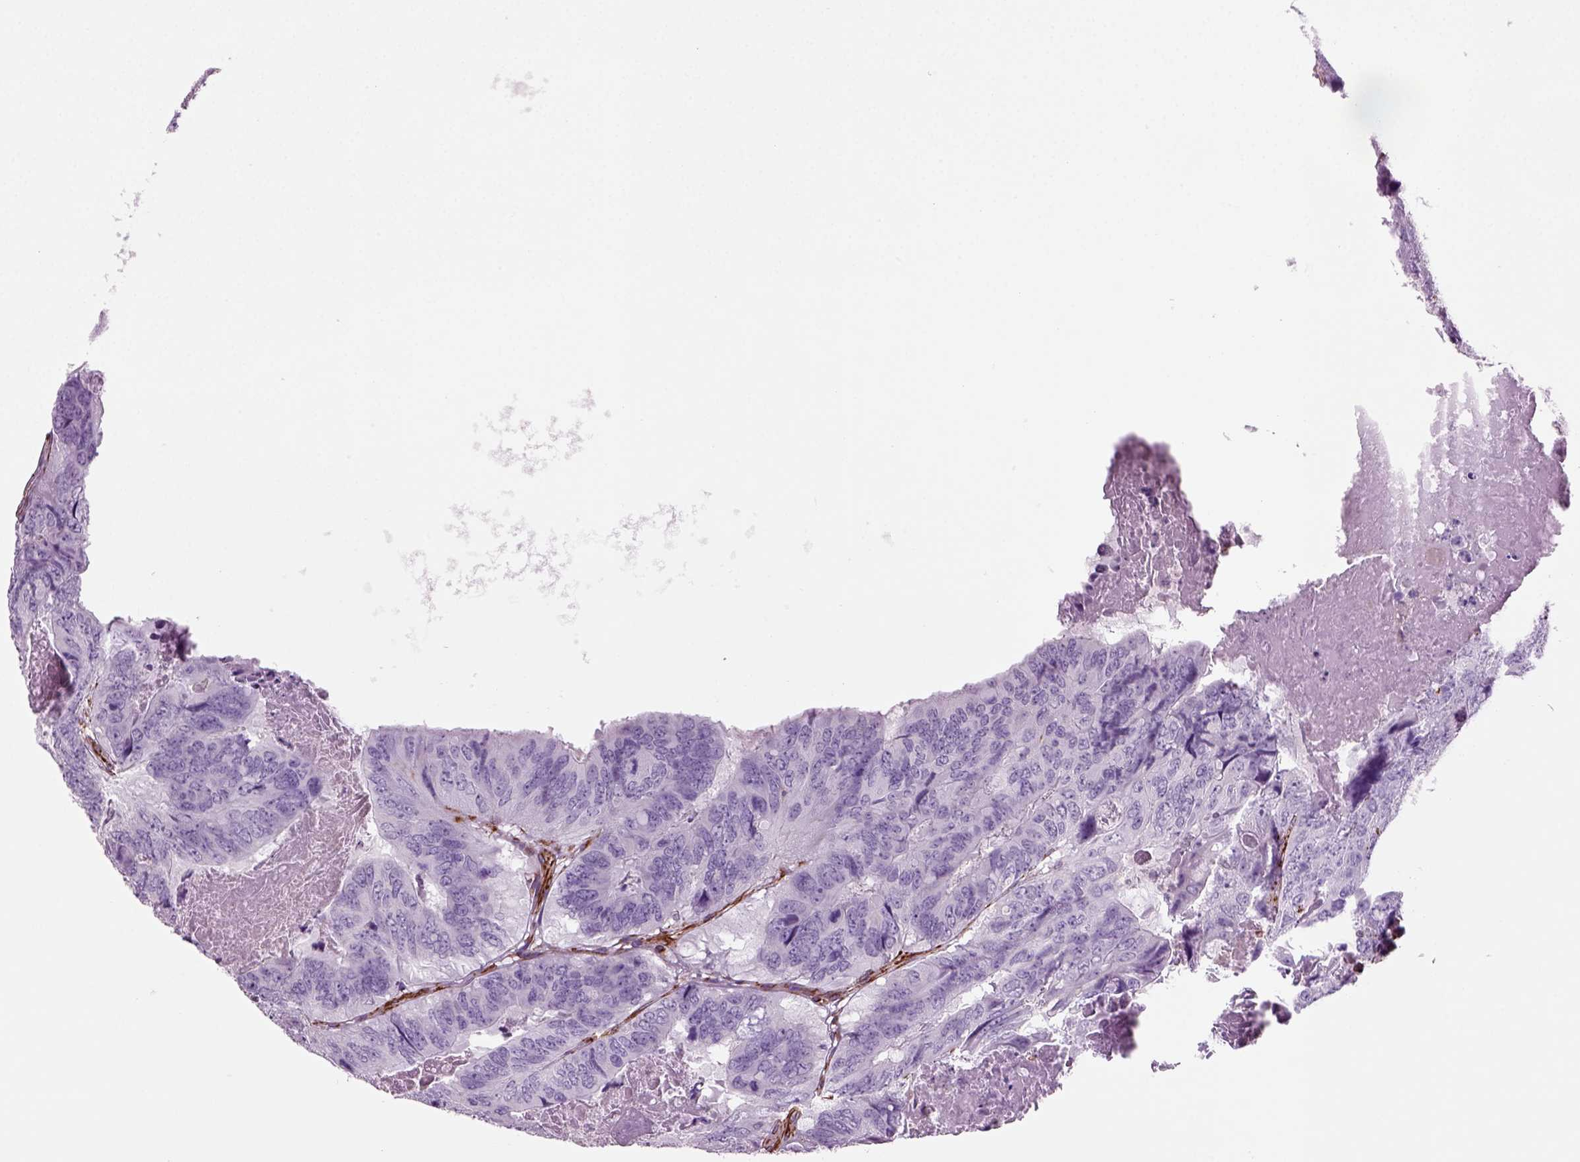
{"staining": {"intensity": "negative", "quantity": "none", "location": "none"}, "tissue": "colorectal cancer", "cell_type": "Tumor cells", "image_type": "cancer", "snomed": [{"axis": "morphology", "description": "Adenocarcinoma, NOS"}, {"axis": "topography", "description": "Colon"}], "caption": "Immunohistochemistry (IHC) micrograph of neoplastic tissue: human adenocarcinoma (colorectal) stained with DAB (3,3'-diaminobenzidine) displays no significant protein expression in tumor cells. Nuclei are stained in blue.", "gene": "ACER3", "patient": {"sex": "male", "age": 79}}